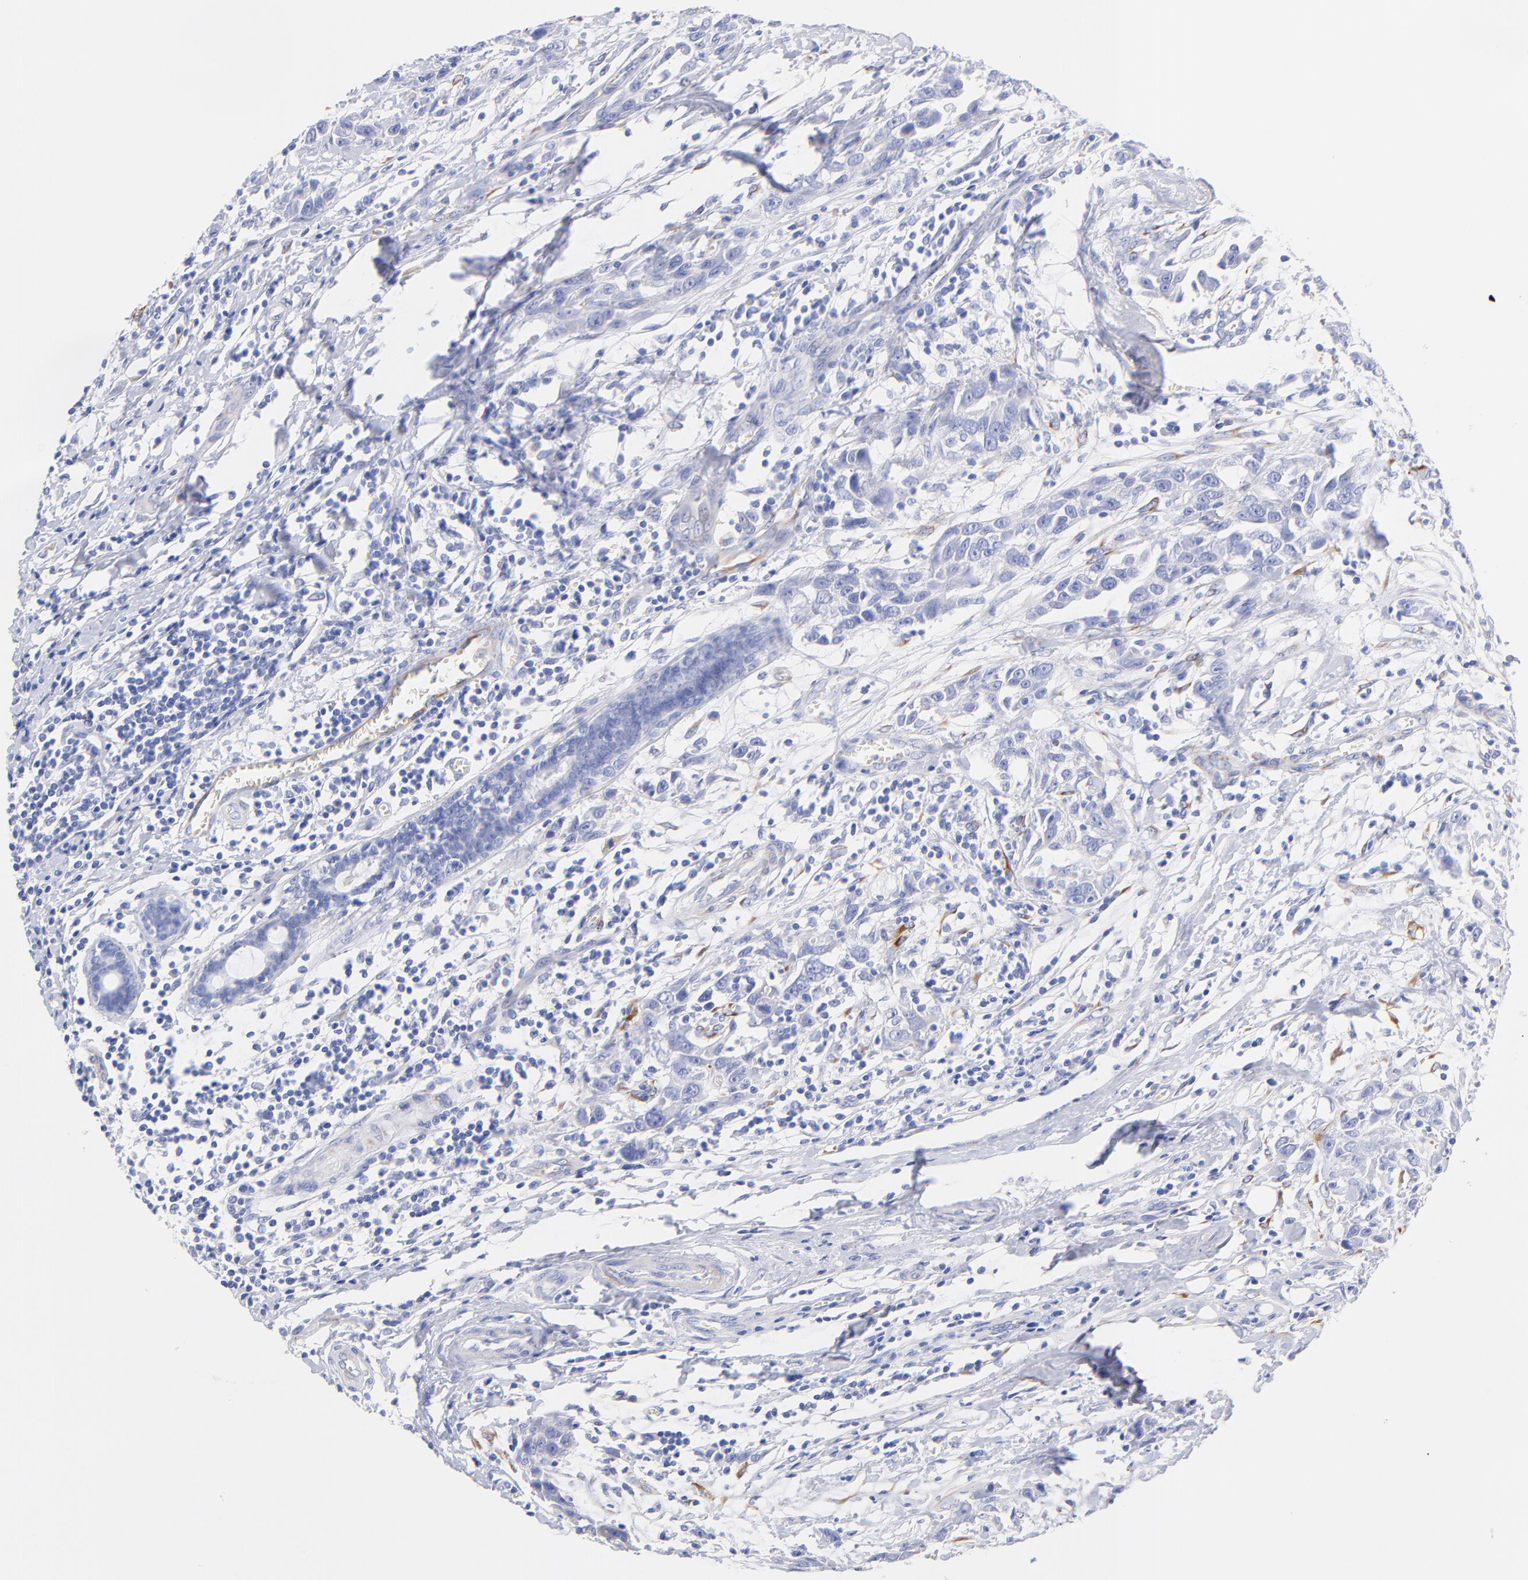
{"staining": {"intensity": "negative", "quantity": "none", "location": "none"}, "tissue": "breast cancer", "cell_type": "Tumor cells", "image_type": "cancer", "snomed": [{"axis": "morphology", "description": "Duct carcinoma"}, {"axis": "topography", "description": "Breast"}], "caption": "Immunohistochemistry image of human breast infiltrating ductal carcinoma stained for a protein (brown), which displays no expression in tumor cells.", "gene": "C1QTNF6", "patient": {"sex": "female", "age": 50}}